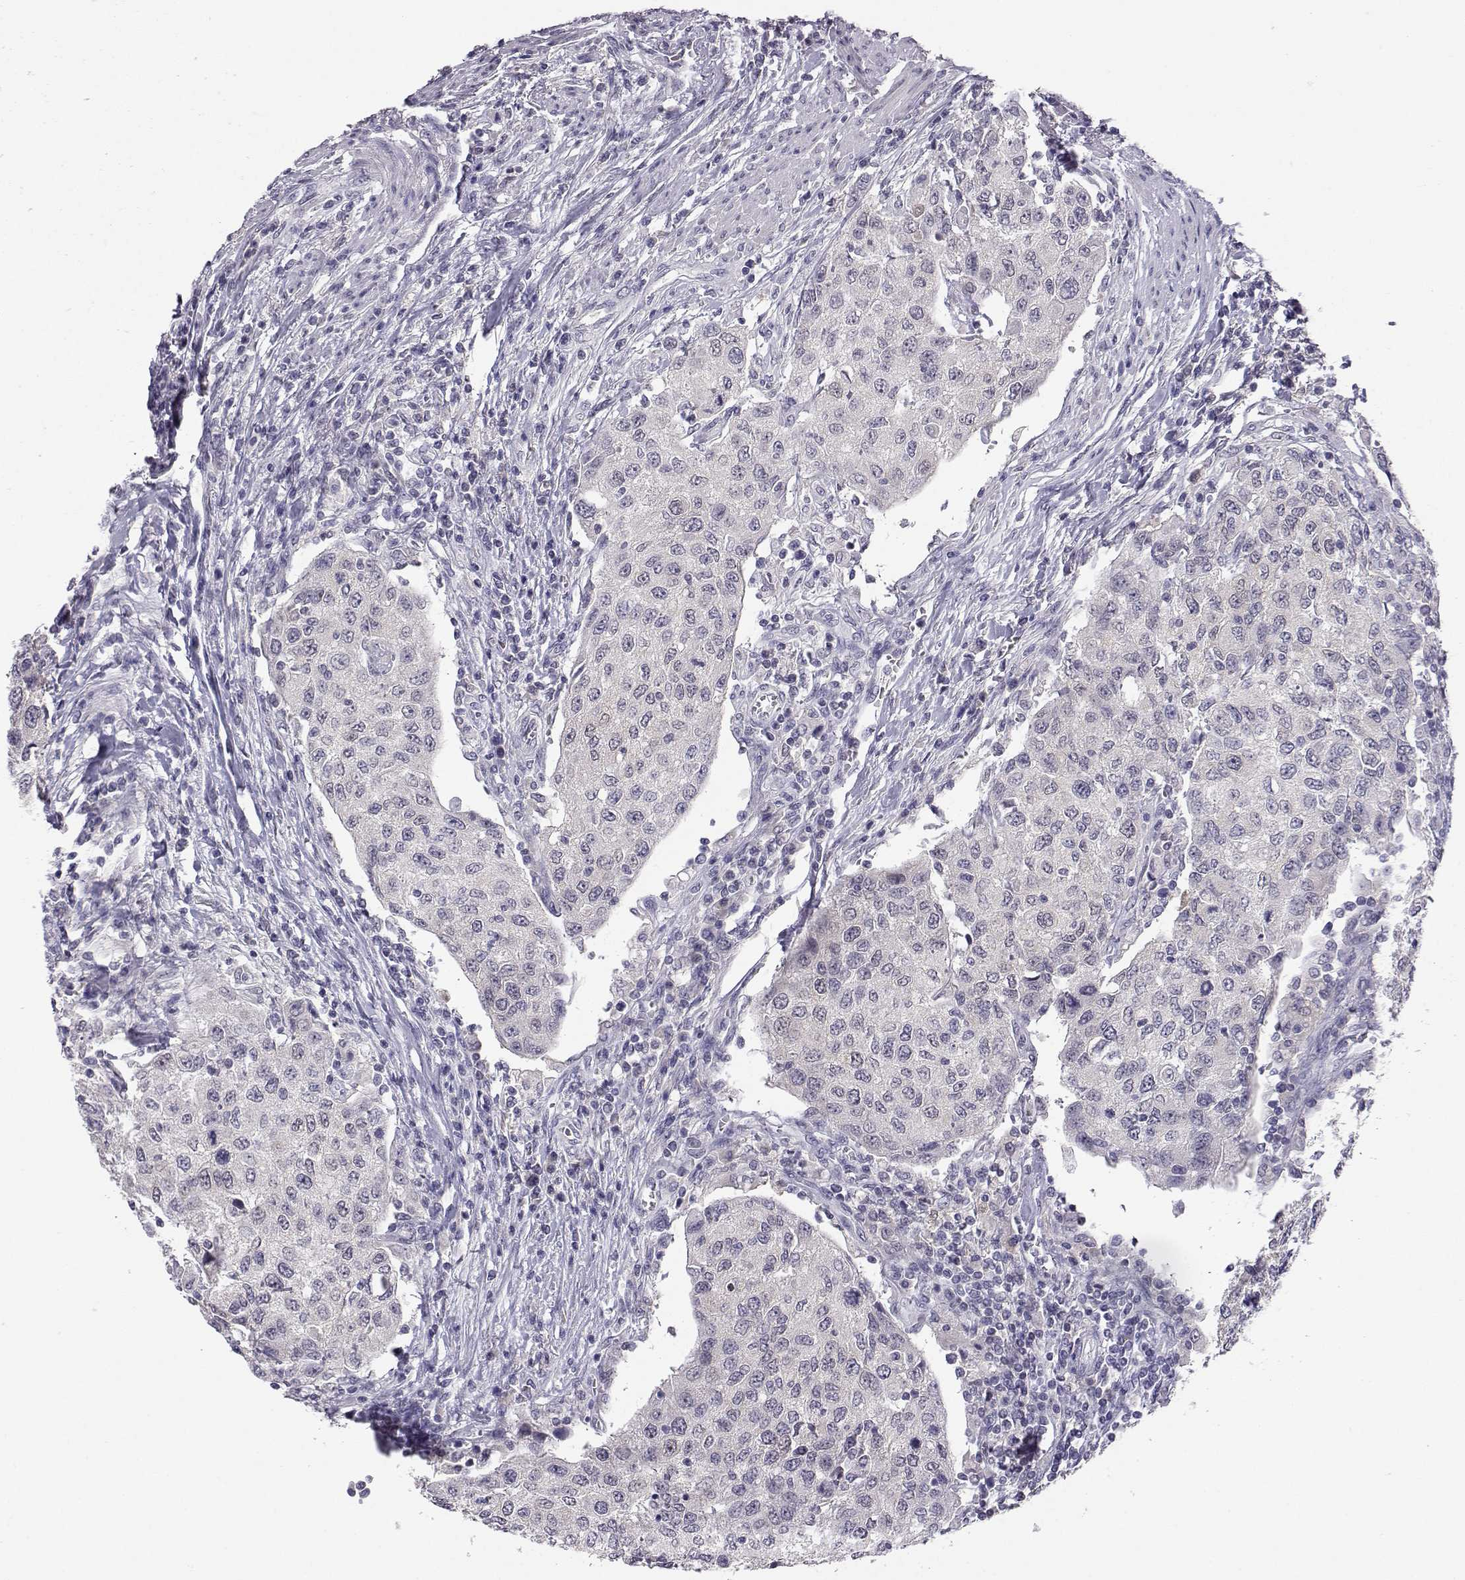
{"staining": {"intensity": "negative", "quantity": "none", "location": "none"}, "tissue": "urothelial cancer", "cell_type": "Tumor cells", "image_type": "cancer", "snomed": [{"axis": "morphology", "description": "Urothelial carcinoma, High grade"}, {"axis": "topography", "description": "Urinary bladder"}], "caption": "The micrograph displays no staining of tumor cells in high-grade urothelial carcinoma.", "gene": "AKR1B1", "patient": {"sex": "female", "age": 78}}